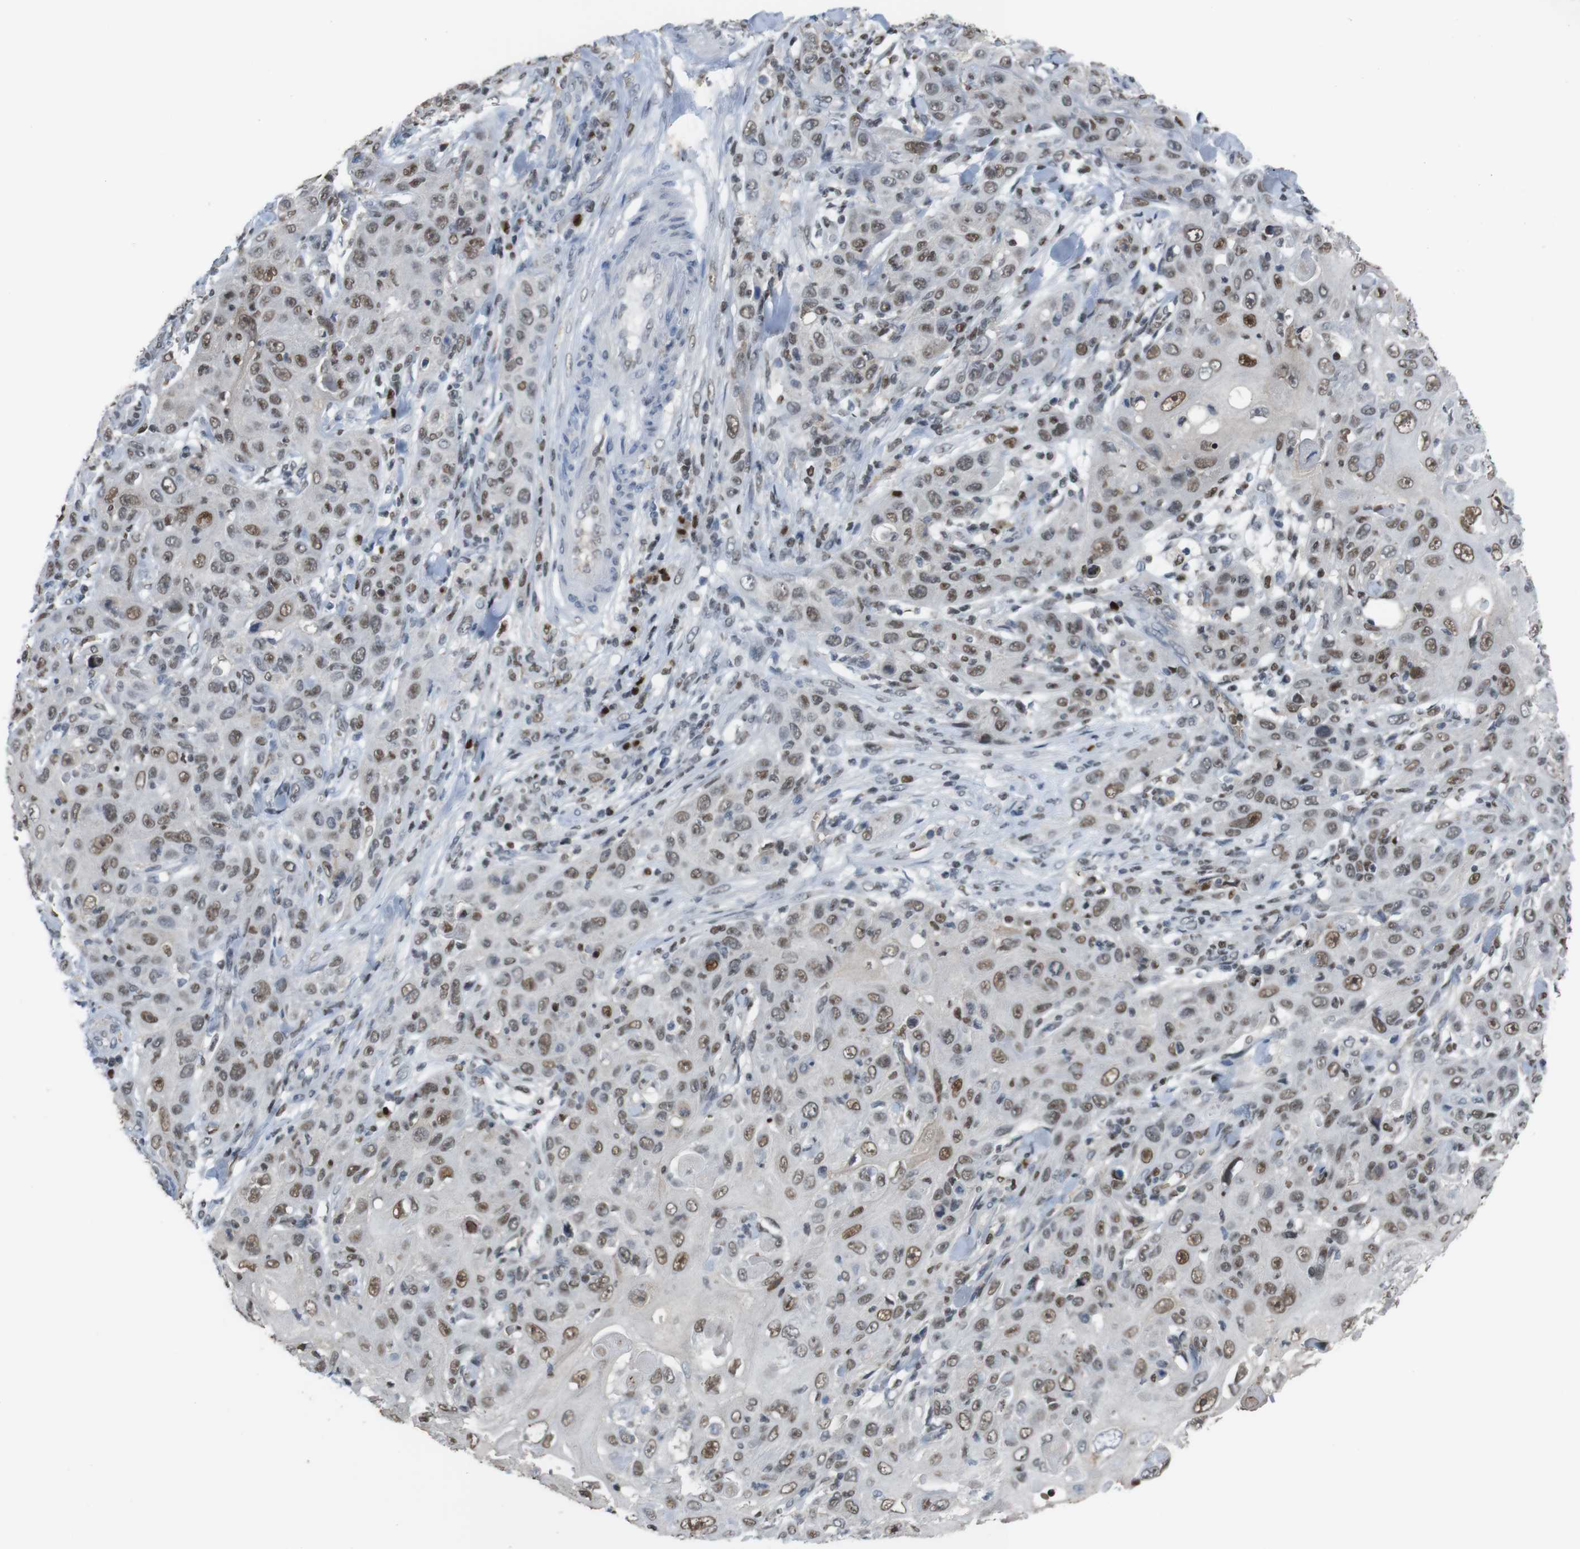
{"staining": {"intensity": "moderate", "quantity": ">75%", "location": "nuclear"}, "tissue": "skin cancer", "cell_type": "Tumor cells", "image_type": "cancer", "snomed": [{"axis": "morphology", "description": "Squamous cell carcinoma, NOS"}, {"axis": "topography", "description": "Skin"}], "caption": "Immunohistochemistry (IHC) micrograph of human squamous cell carcinoma (skin) stained for a protein (brown), which exhibits medium levels of moderate nuclear positivity in about >75% of tumor cells.", "gene": "SUB1", "patient": {"sex": "female", "age": 88}}